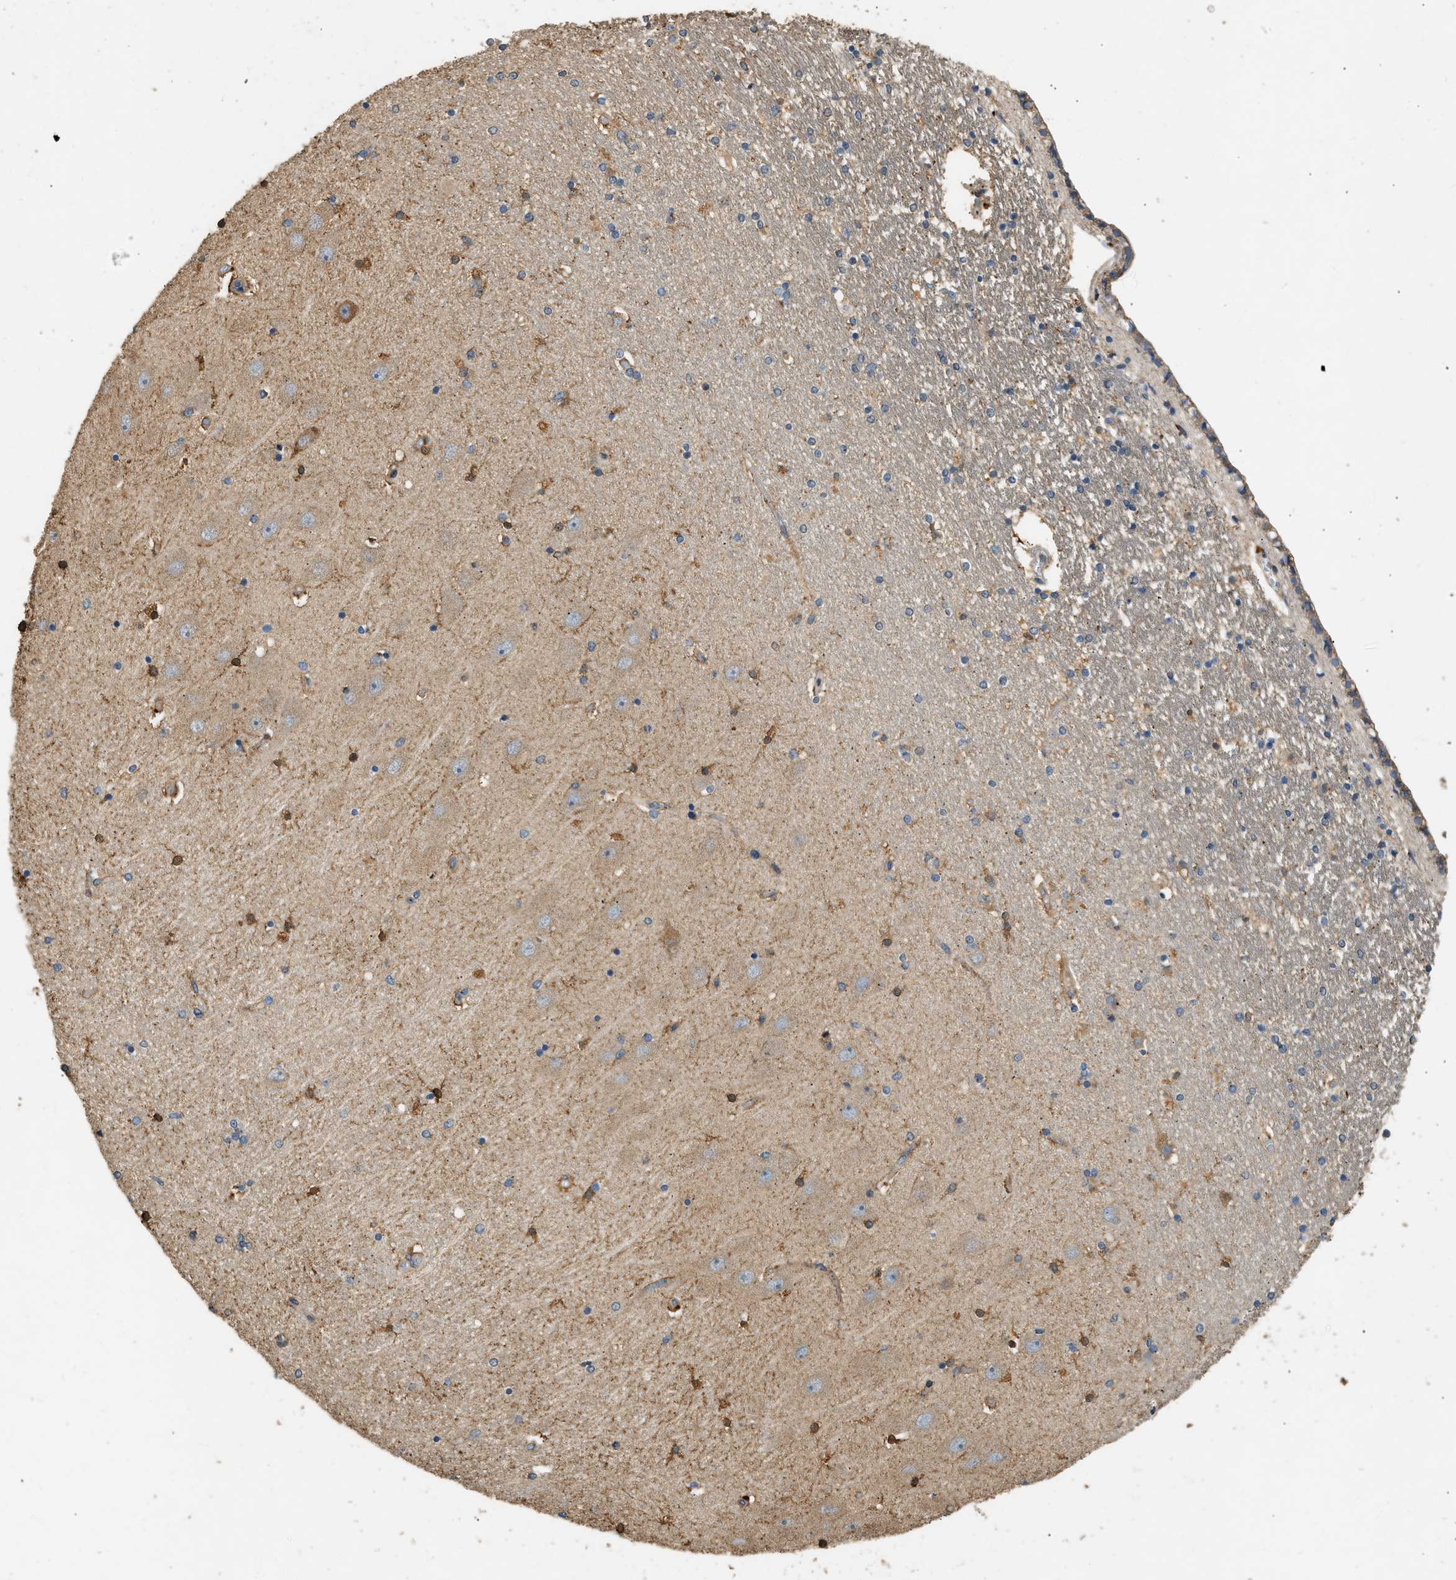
{"staining": {"intensity": "moderate", "quantity": "25%-75%", "location": "cytoplasmic/membranous"}, "tissue": "hippocampus", "cell_type": "Glial cells", "image_type": "normal", "snomed": [{"axis": "morphology", "description": "Normal tissue, NOS"}, {"axis": "topography", "description": "Hippocampus"}], "caption": "Protein staining of normal hippocampus demonstrates moderate cytoplasmic/membranous expression in approximately 25%-75% of glial cells.", "gene": "CTSB", "patient": {"sex": "female", "age": 54}}